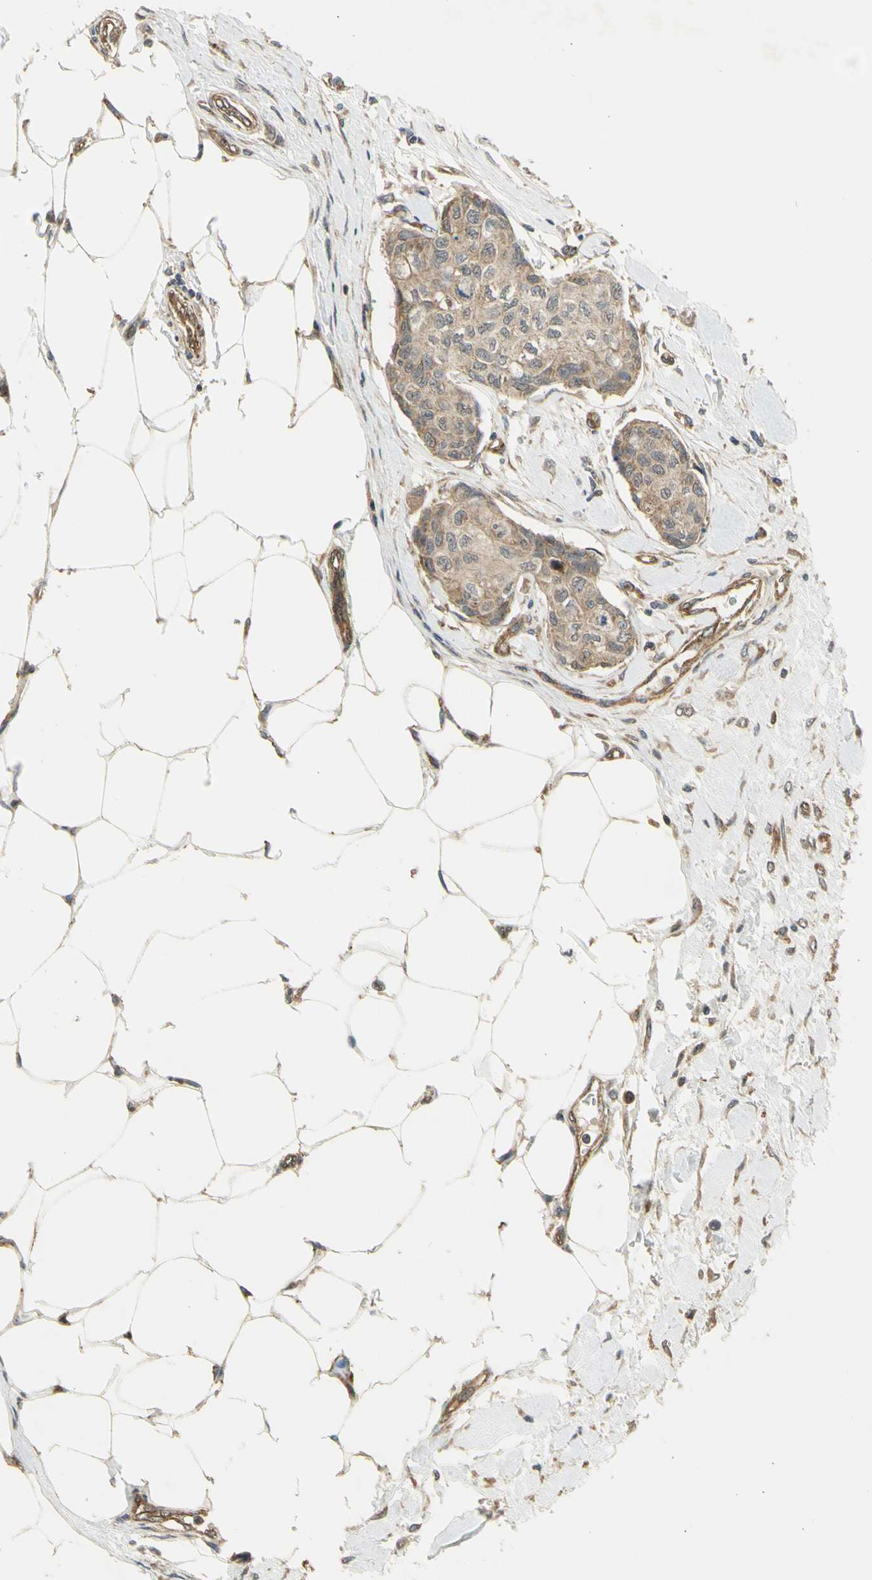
{"staining": {"intensity": "moderate", "quantity": ">75%", "location": "cytoplasmic/membranous"}, "tissue": "breast cancer", "cell_type": "Tumor cells", "image_type": "cancer", "snomed": [{"axis": "morphology", "description": "Duct carcinoma"}, {"axis": "topography", "description": "Breast"}], "caption": "An image showing moderate cytoplasmic/membranous expression in about >75% of tumor cells in invasive ductal carcinoma (breast), as visualized by brown immunohistochemical staining.", "gene": "EFNB2", "patient": {"sex": "female", "age": 80}}